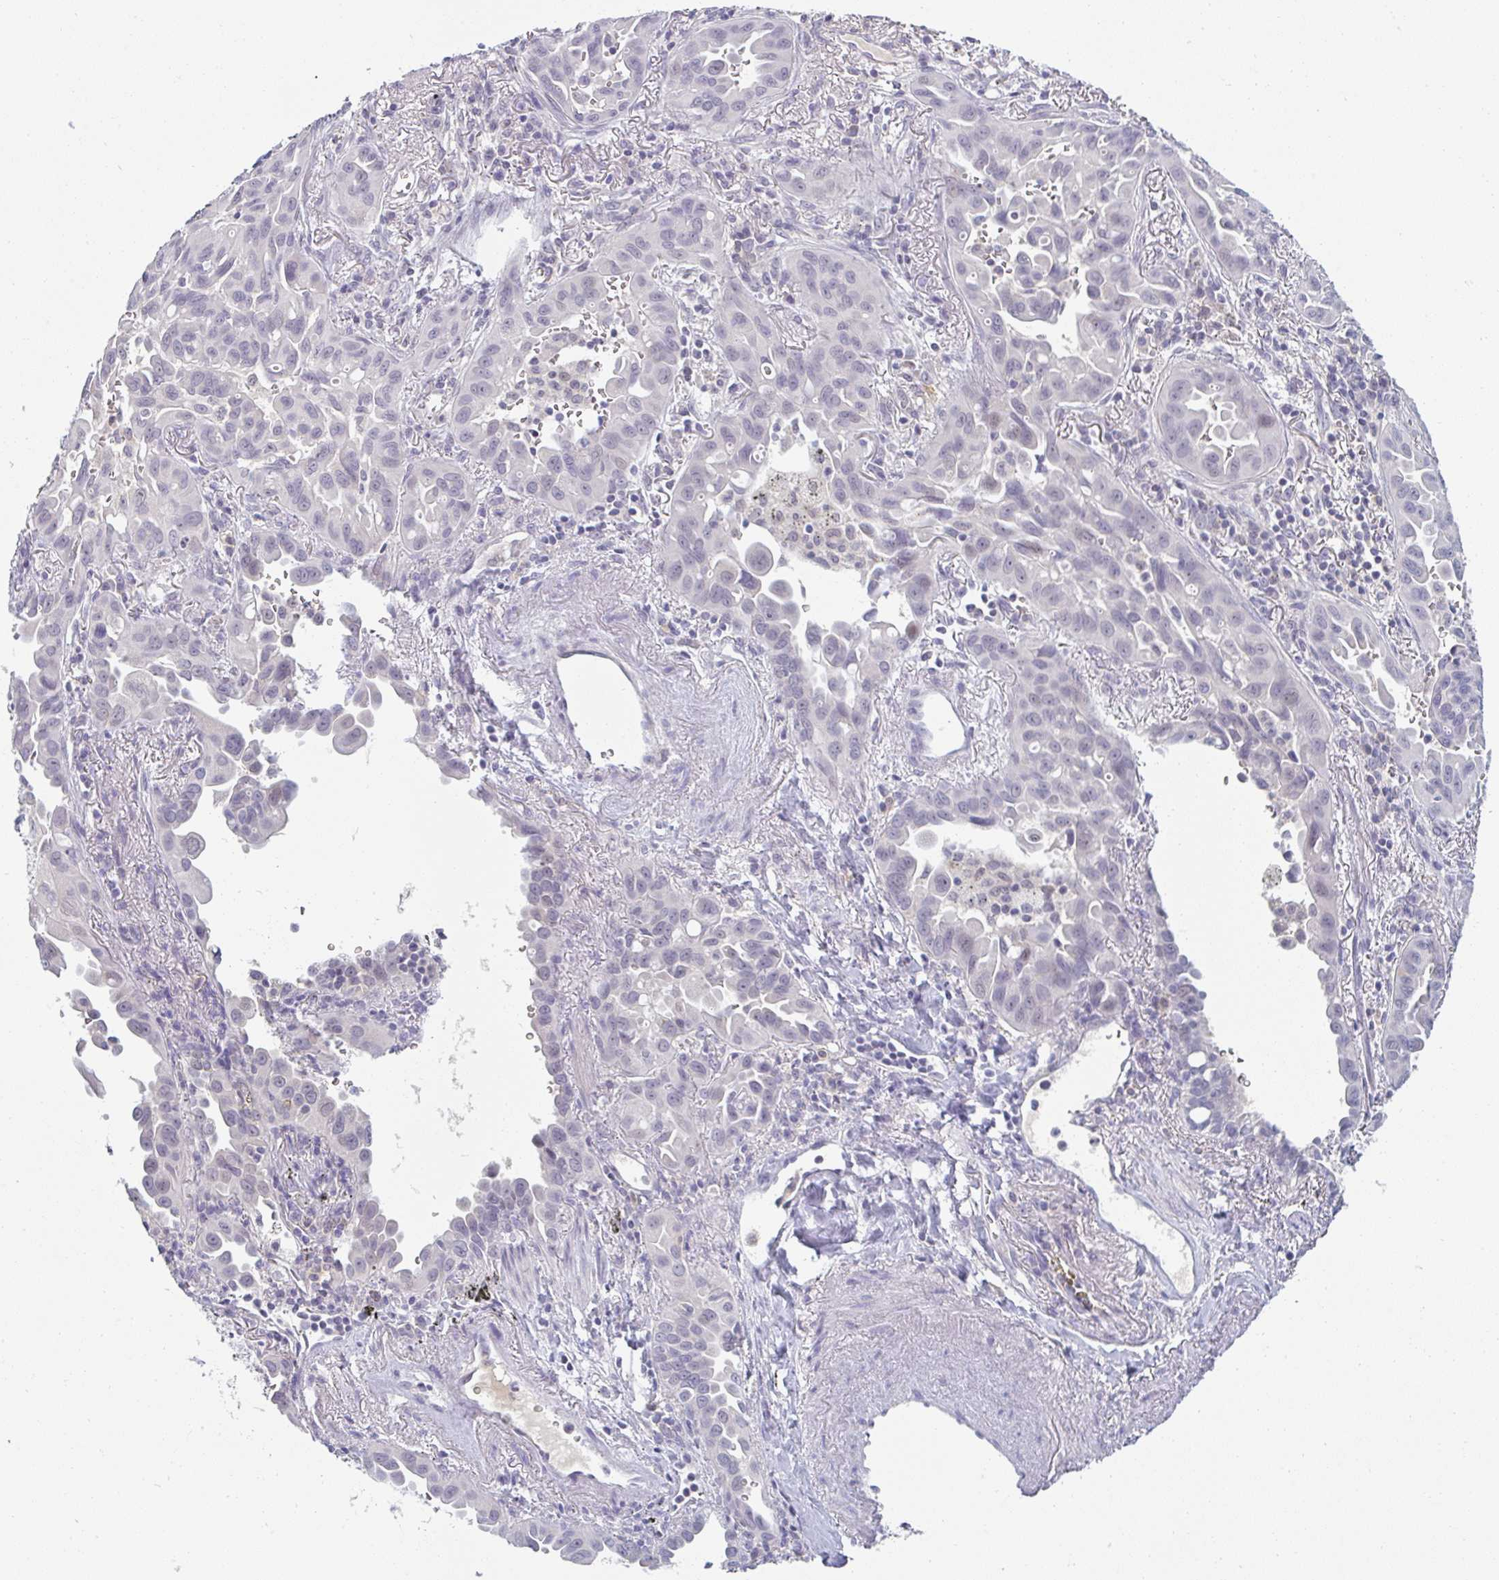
{"staining": {"intensity": "negative", "quantity": "none", "location": "none"}, "tissue": "lung cancer", "cell_type": "Tumor cells", "image_type": "cancer", "snomed": [{"axis": "morphology", "description": "Adenocarcinoma, NOS"}, {"axis": "topography", "description": "Lung"}], "caption": "The histopathology image exhibits no staining of tumor cells in adenocarcinoma (lung). Nuclei are stained in blue.", "gene": "PPFIA4", "patient": {"sex": "male", "age": 68}}